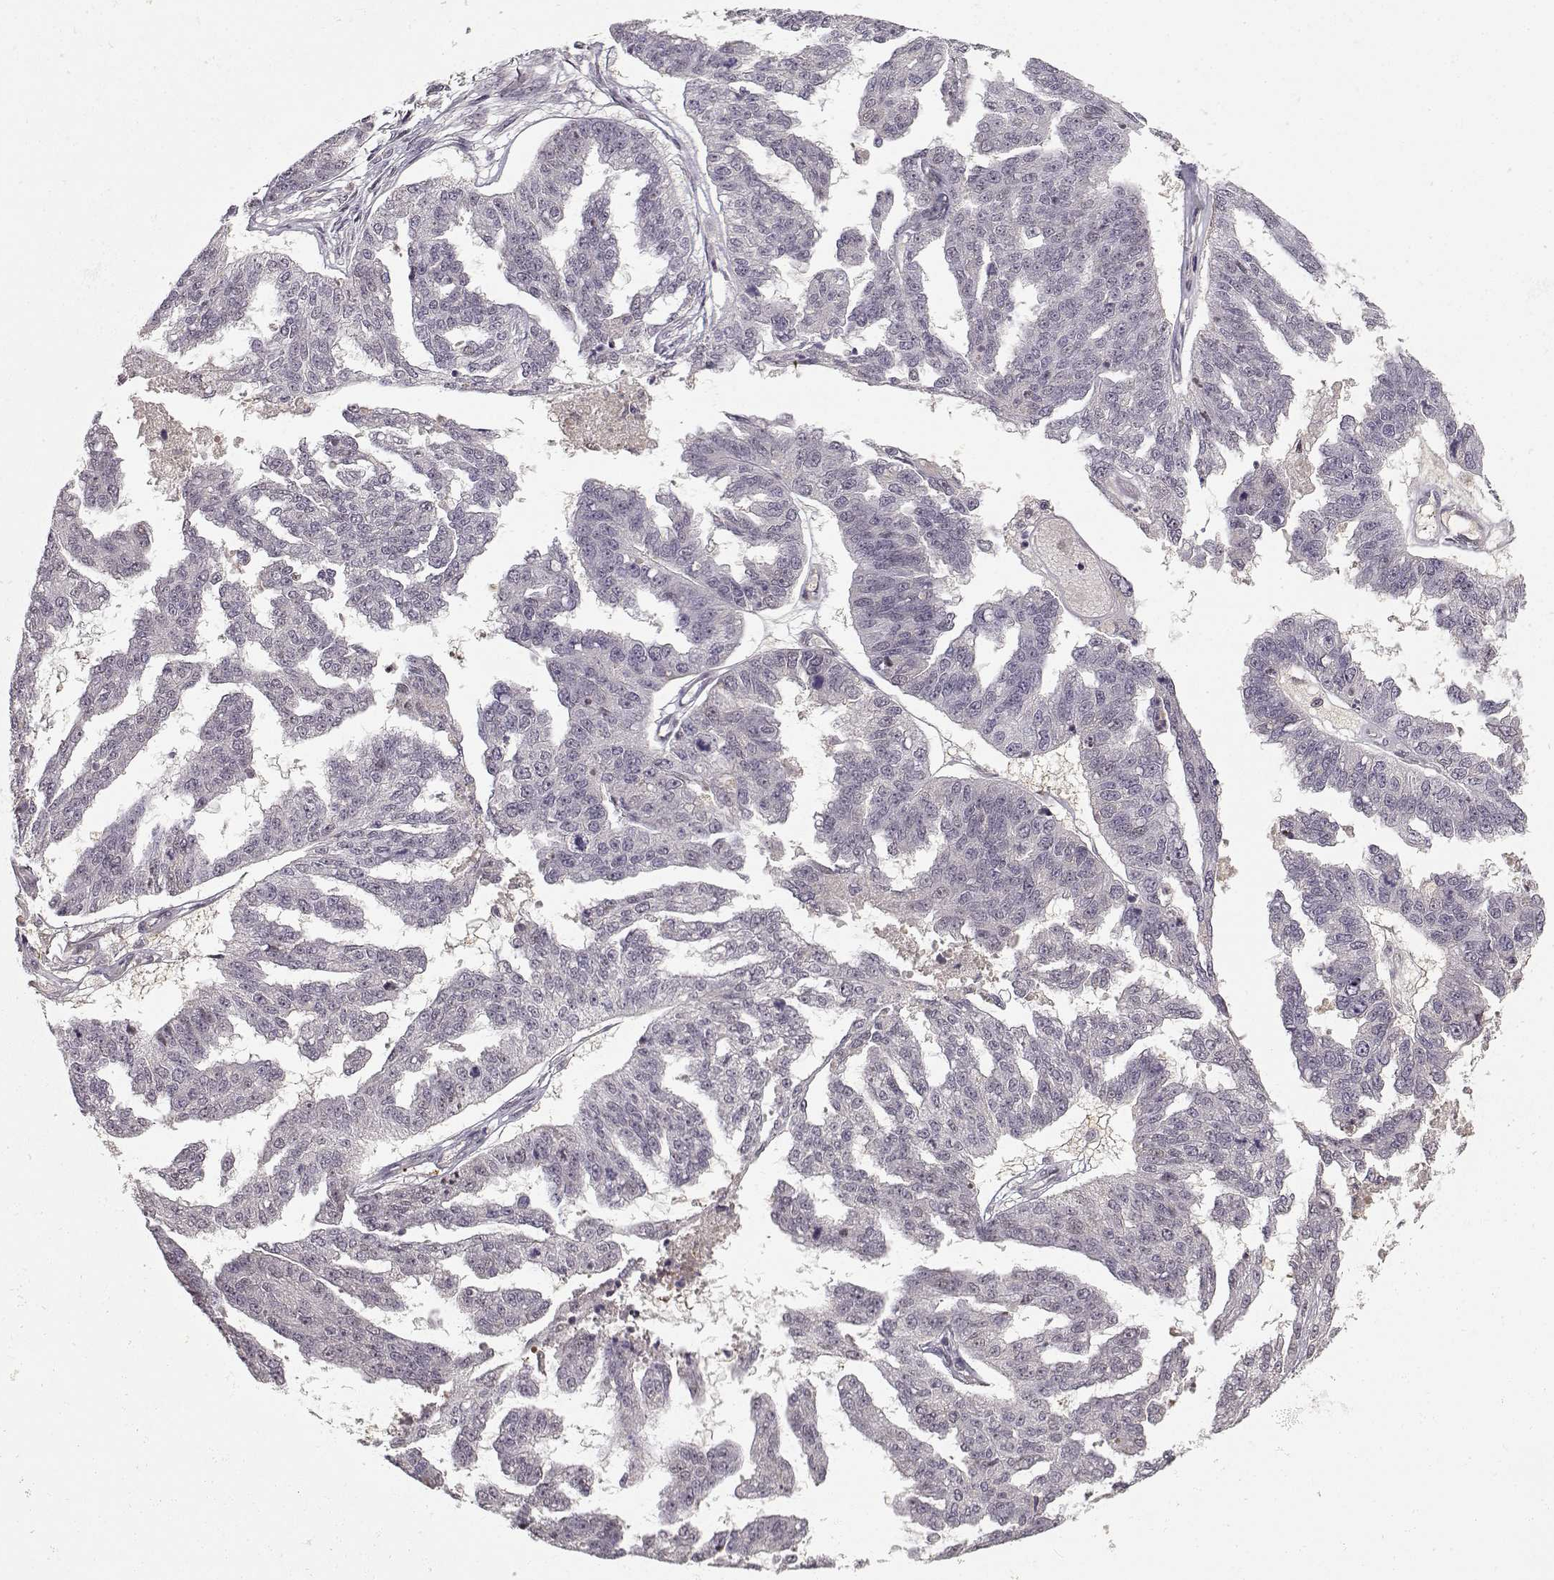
{"staining": {"intensity": "negative", "quantity": "none", "location": "none"}, "tissue": "ovarian cancer", "cell_type": "Tumor cells", "image_type": "cancer", "snomed": [{"axis": "morphology", "description": "Cystadenocarcinoma, serous, NOS"}, {"axis": "topography", "description": "Ovary"}], "caption": "IHC histopathology image of serous cystadenocarcinoma (ovarian) stained for a protein (brown), which shows no staining in tumor cells. (DAB immunohistochemistry, high magnification).", "gene": "RGS9BP", "patient": {"sex": "female", "age": 58}}